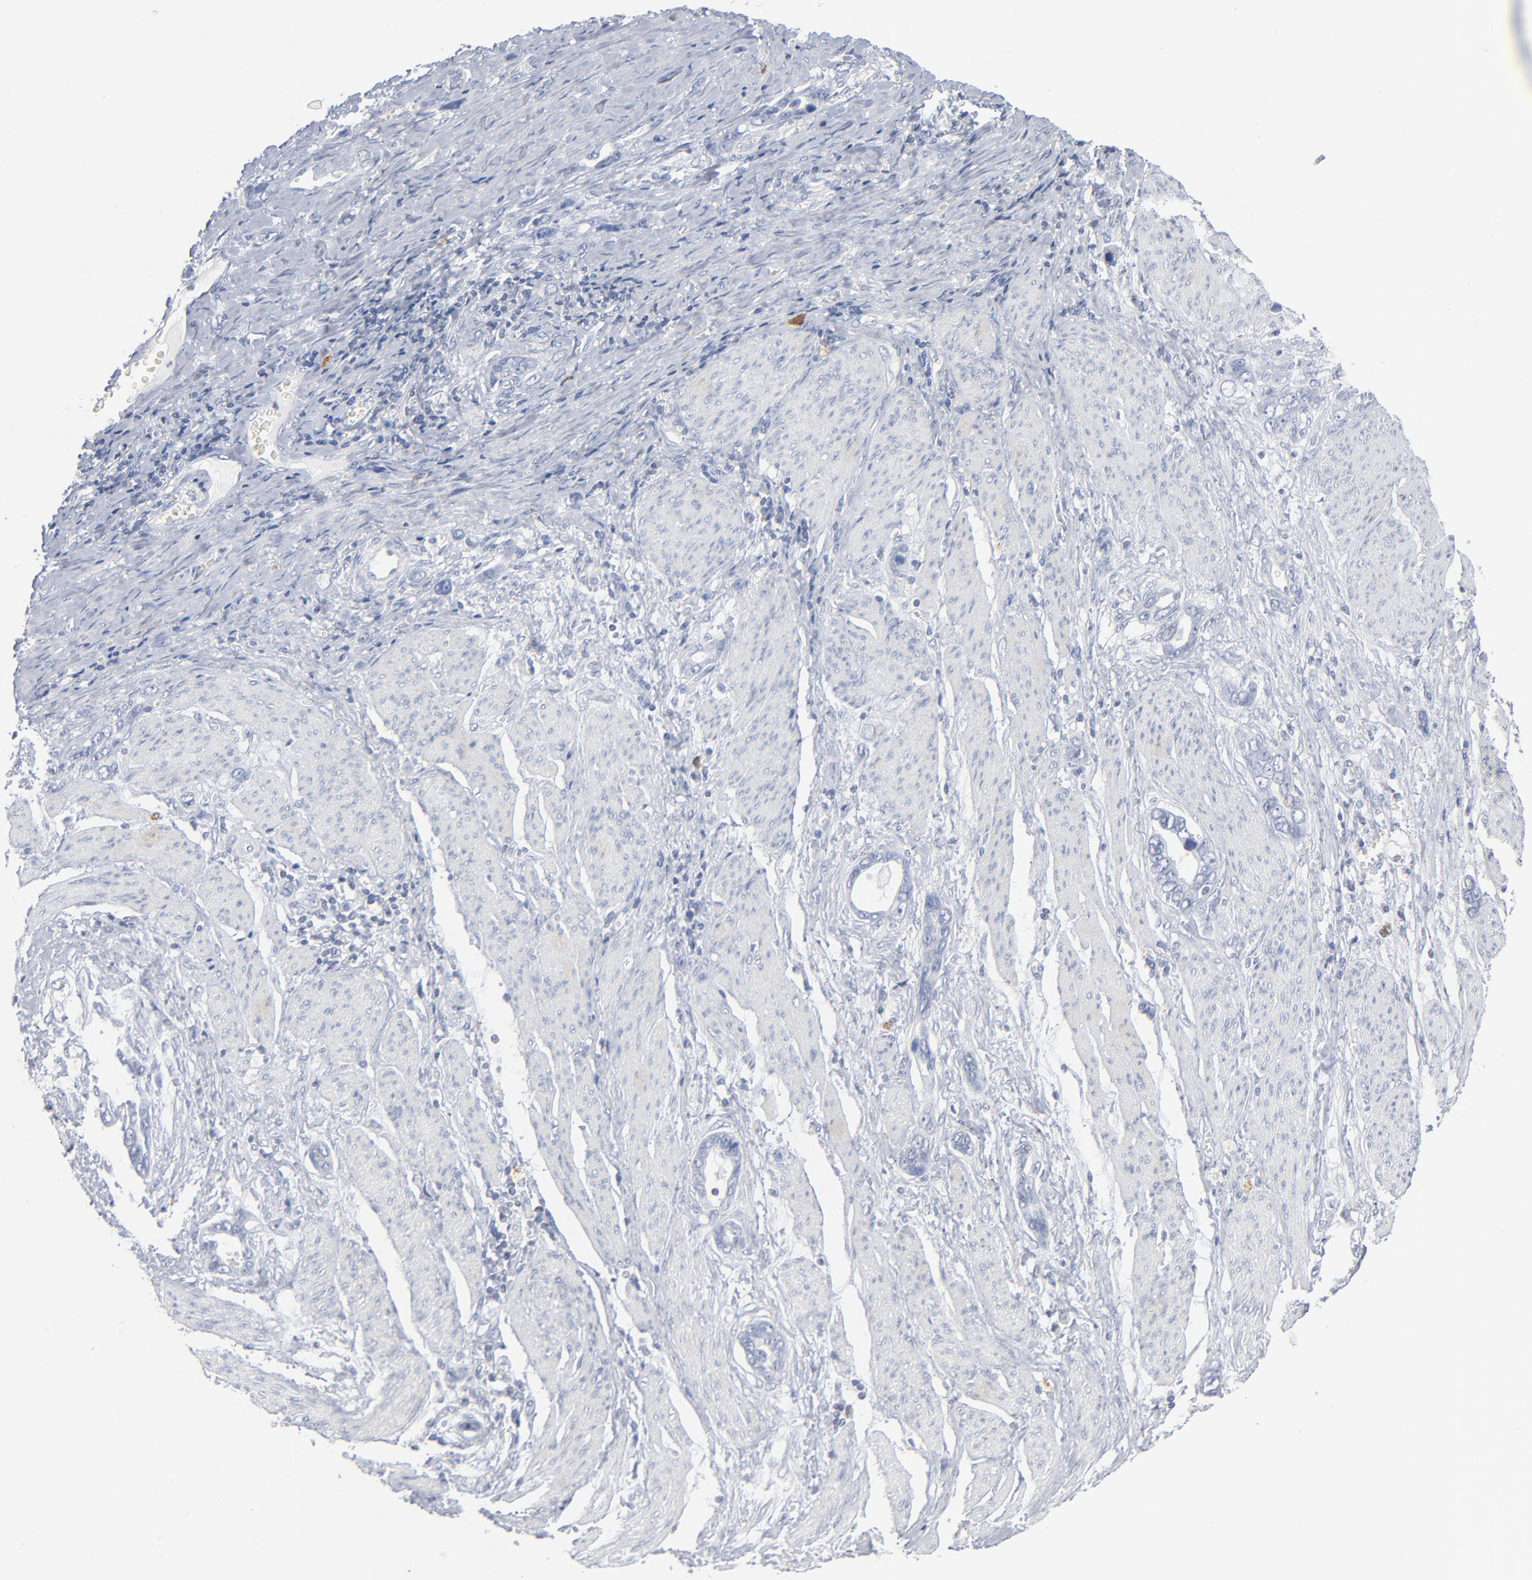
{"staining": {"intensity": "negative", "quantity": "none", "location": "none"}, "tissue": "stomach cancer", "cell_type": "Tumor cells", "image_type": "cancer", "snomed": [{"axis": "morphology", "description": "Adenocarcinoma, NOS"}, {"axis": "topography", "description": "Stomach"}], "caption": "IHC of human stomach cancer shows no staining in tumor cells.", "gene": "PTK2B", "patient": {"sex": "male", "age": 78}}